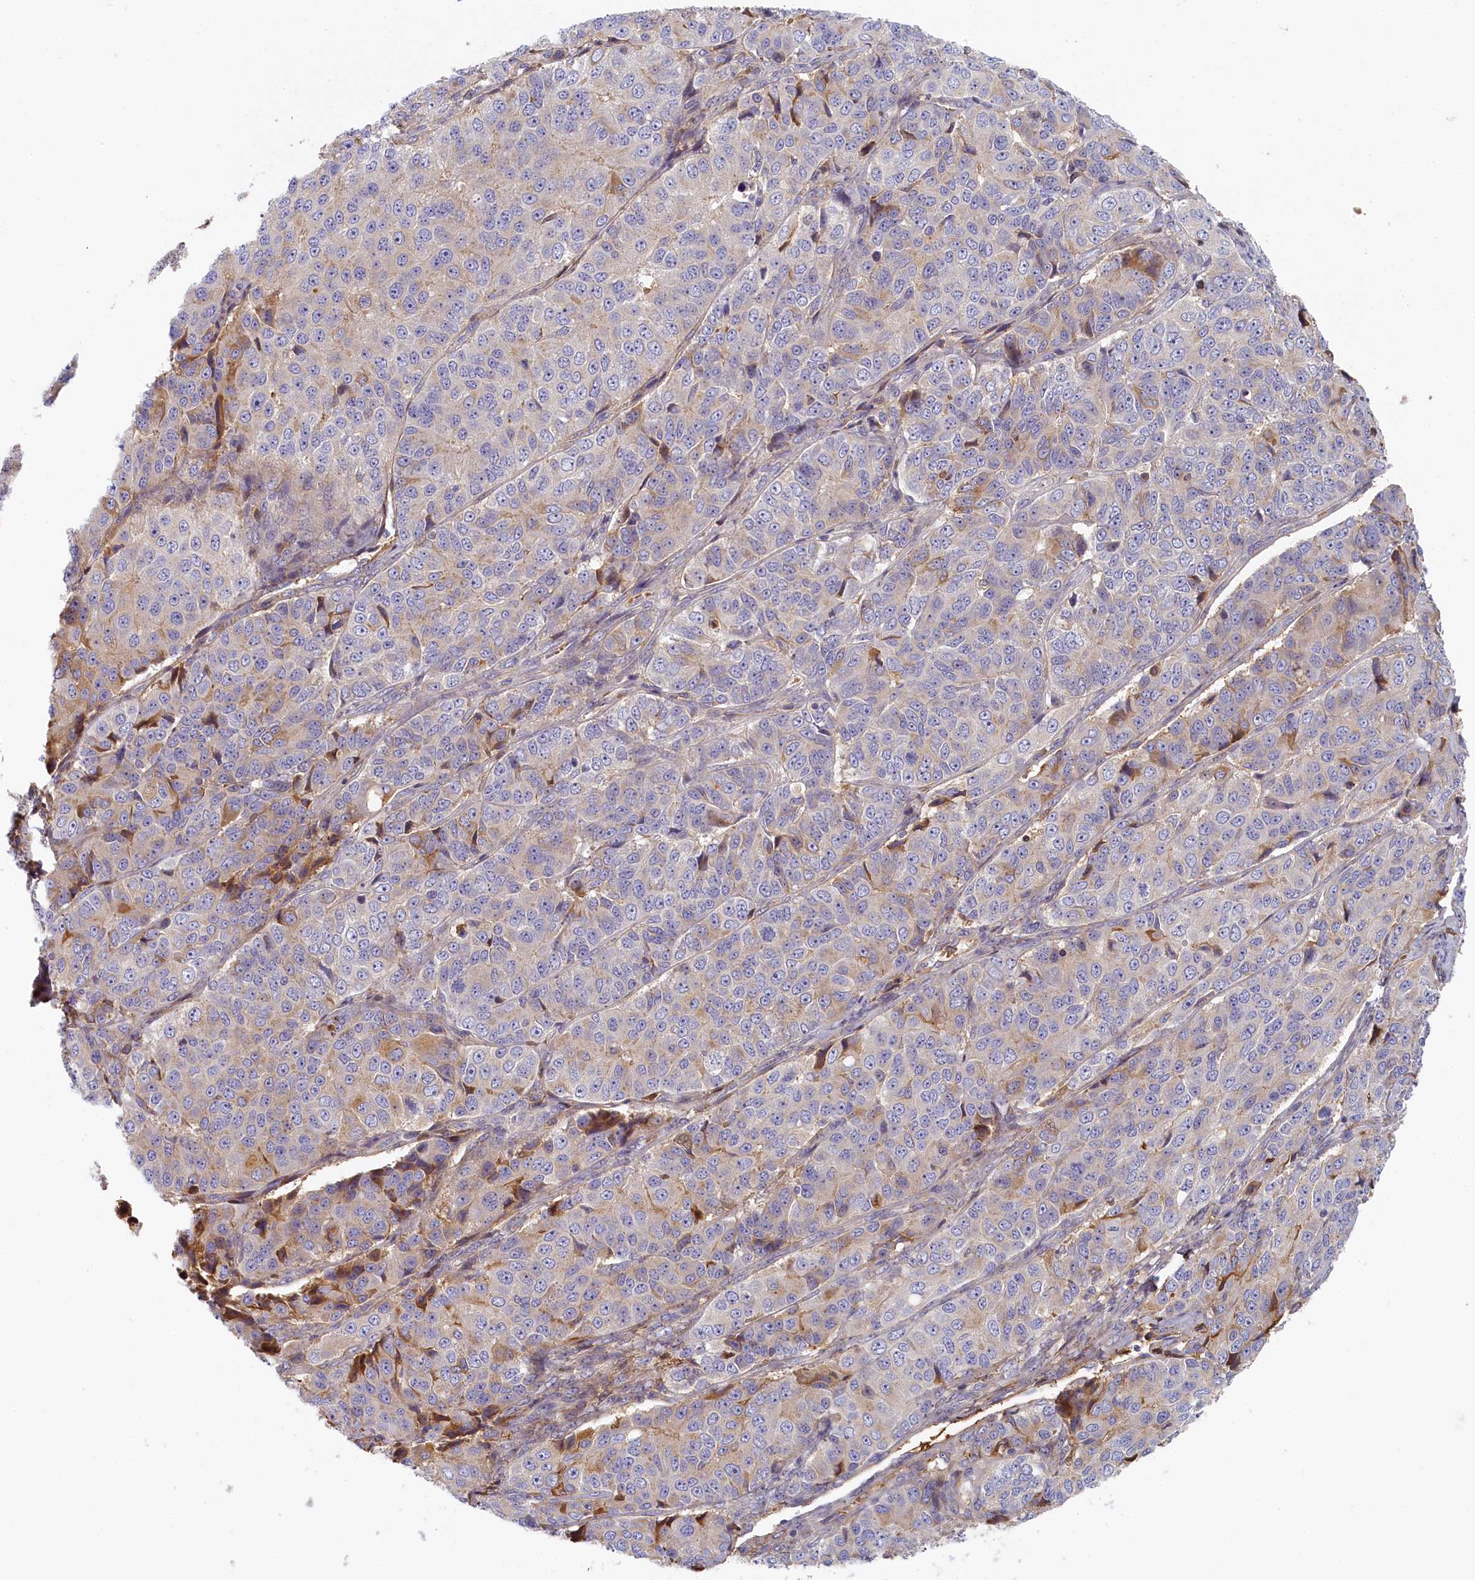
{"staining": {"intensity": "weak", "quantity": "<25%", "location": "cytoplasmic/membranous"}, "tissue": "ovarian cancer", "cell_type": "Tumor cells", "image_type": "cancer", "snomed": [{"axis": "morphology", "description": "Carcinoma, endometroid"}, {"axis": "topography", "description": "Ovary"}], "caption": "Histopathology image shows no protein positivity in tumor cells of ovarian cancer tissue.", "gene": "STX16", "patient": {"sex": "female", "age": 51}}